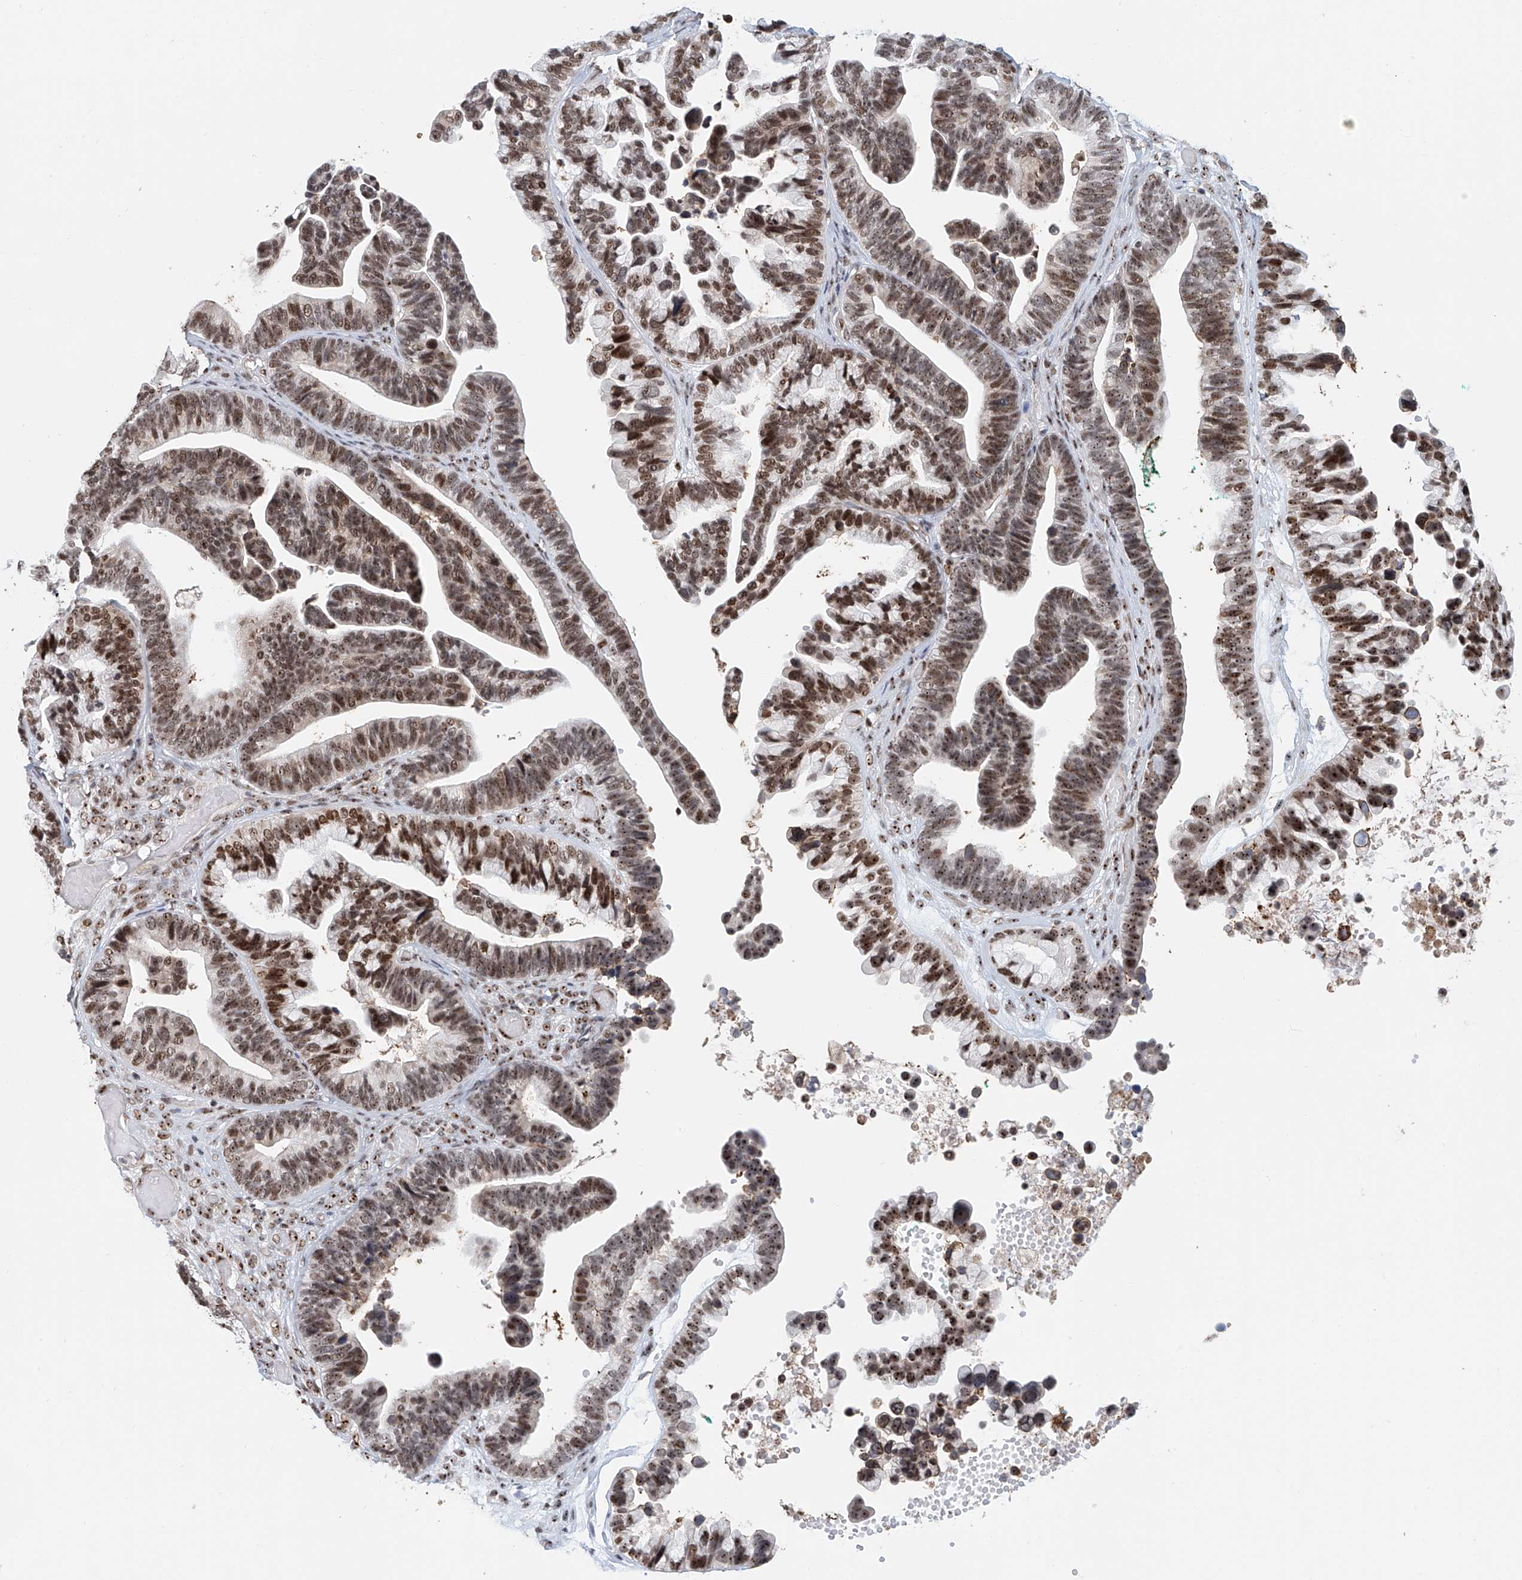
{"staining": {"intensity": "moderate", "quantity": ">75%", "location": "nuclear"}, "tissue": "ovarian cancer", "cell_type": "Tumor cells", "image_type": "cancer", "snomed": [{"axis": "morphology", "description": "Cystadenocarcinoma, serous, NOS"}, {"axis": "topography", "description": "Ovary"}], "caption": "This is an image of immunohistochemistry (IHC) staining of serous cystadenocarcinoma (ovarian), which shows moderate positivity in the nuclear of tumor cells.", "gene": "PRUNE2", "patient": {"sex": "female", "age": 56}}